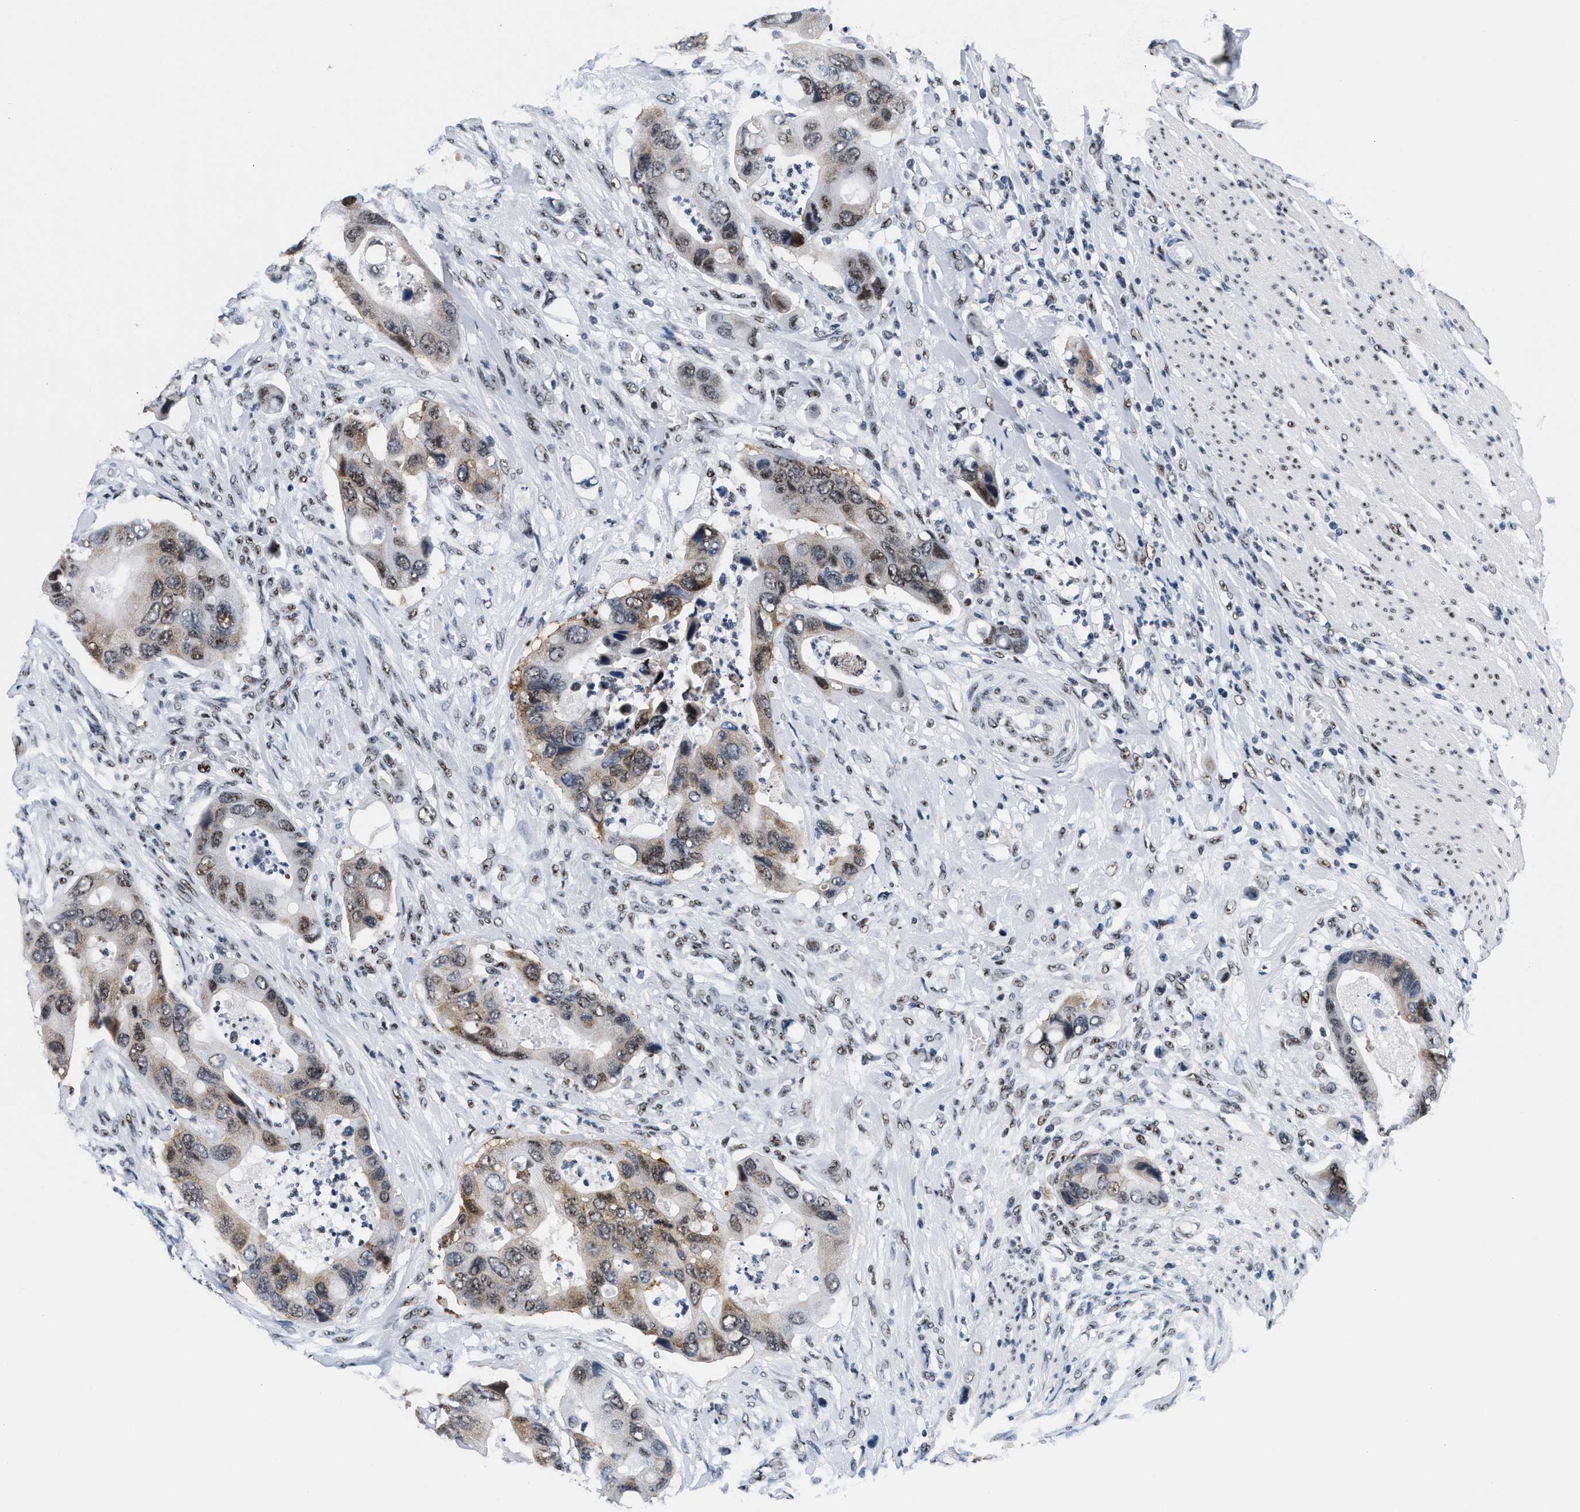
{"staining": {"intensity": "moderate", "quantity": ">75%", "location": "cytoplasmic/membranous,nuclear"}, "tissue": "colorectal cancer", "cell_type": "Tumor cells", "image_type": "cancer", "snomed": [{"axis": "morphology", "description": "Adenocarcinoma, NOS"}, {"axis": "topography", "description": "Rectum"}], "caption": "The immunohistochemical stain shows moderate cytoplasmic/membranous and nuclear expression in tumor cells of adenocarcinoma (colorectal) tissue.", "gene": "RAD50", "patient": {"sex": "female", "age": 57}}